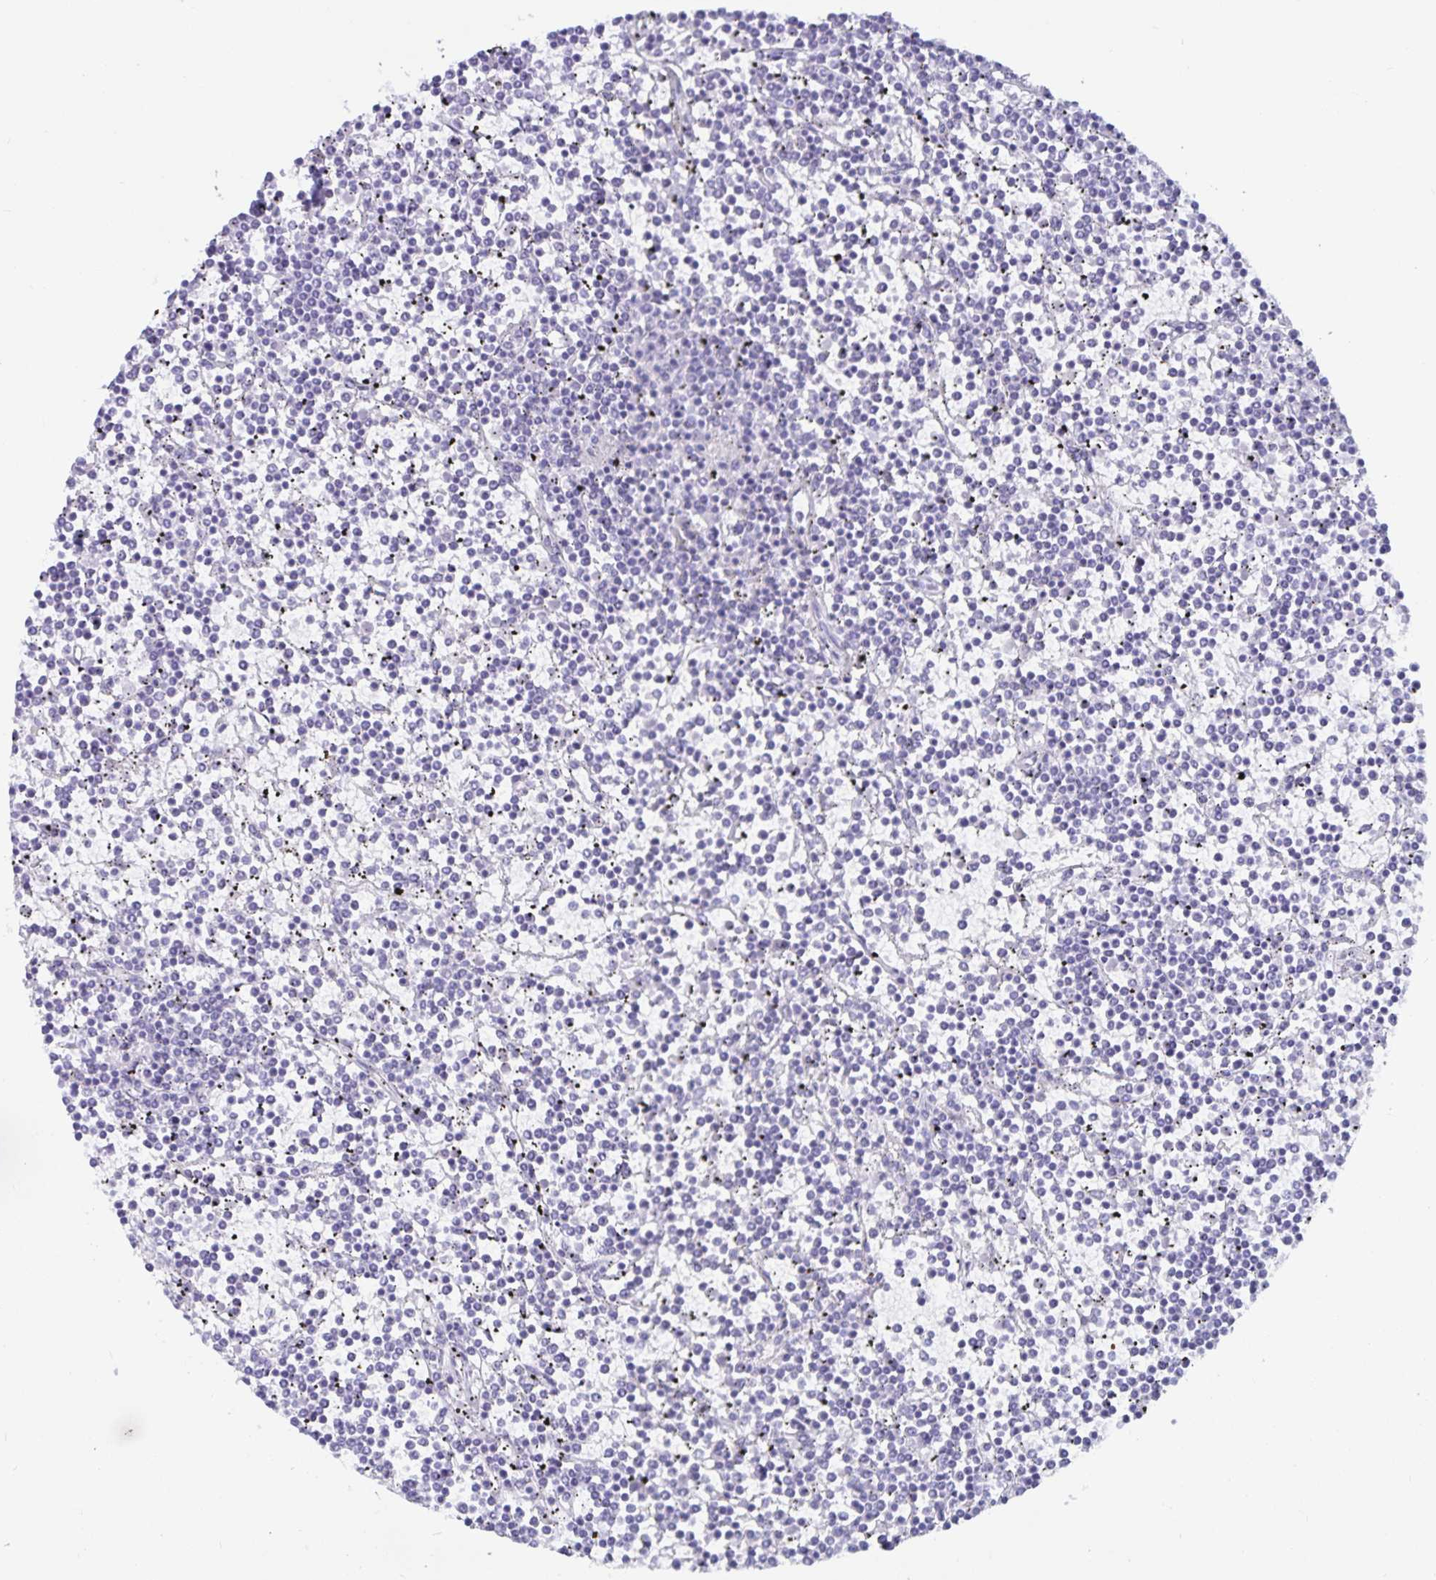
{"staining": {"intensity": "negative", "quantity": "none", "location": "none"}, "tissue": "lymphoma", "cell_type": "Tumor cells", "image_type": "cancer", "snomed": [{"axis": "morphology", "description": "Malignant lymphoma, non-Hodgkin's type, Low grade"}, {"axis": "topography", "description": "Spleen"}], "caption": "This is an IHC photomicrograph of lymphoma. There is no positivity in tumor cells.", "gene": "GPR137", "patient": {"sex": "female", "age": 19}}